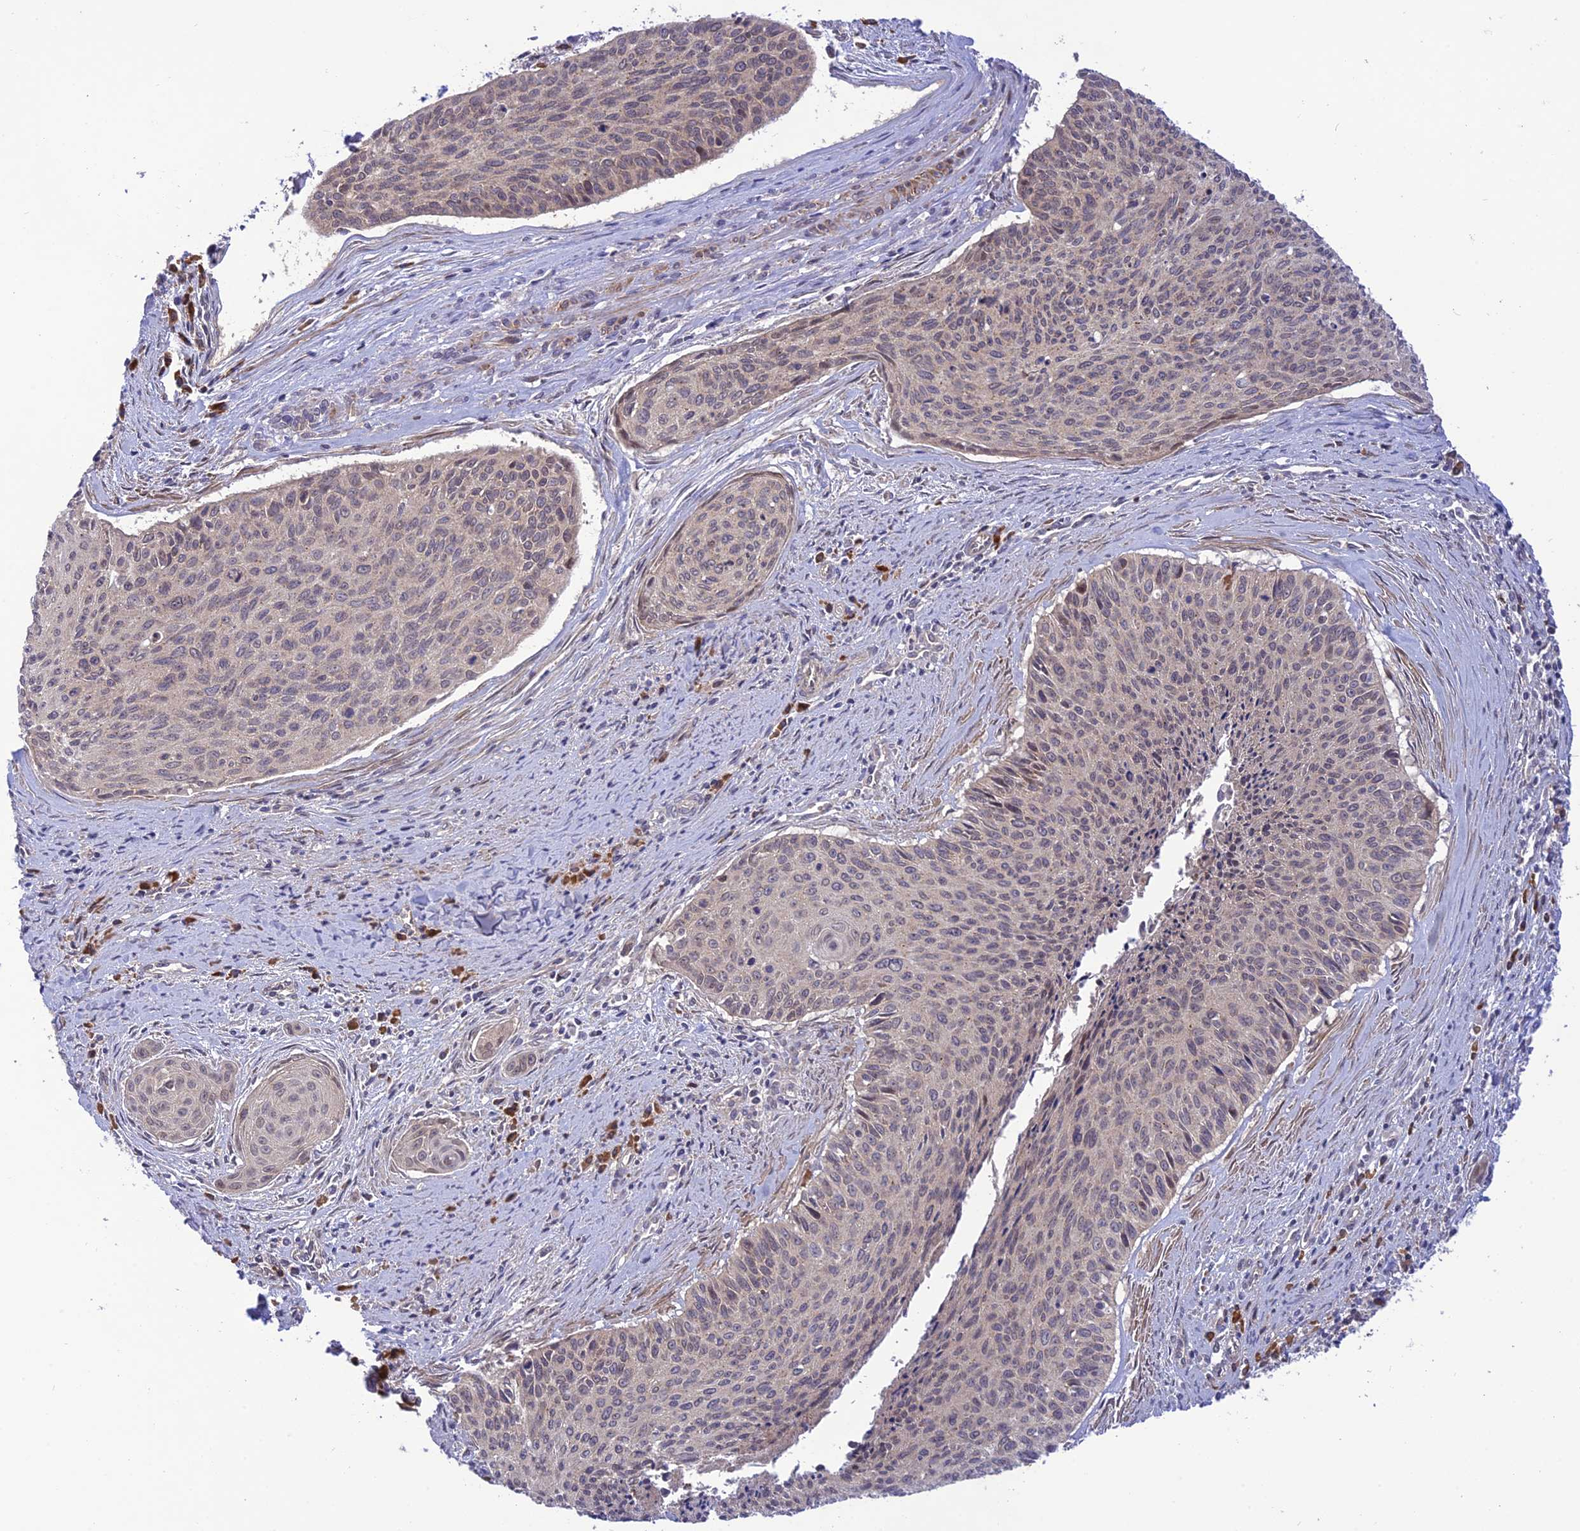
{"staining": {"intensity": "weak", "quantity": "<25%", "location": "cytoplasmic/membranous,nuclear"}, "tissue": "cervical cancer", "cell_type": "Tumor cells", "image_type": "cancer", "snomed": [{"axis": "morphology", "description": "Squamous cell carcinoma, NOS"}, {"axis": "topography", "description": "Cervix"}], "caption": "Squamous cell carcinoma (cervical) was stained to show a protein in brown. There is no significant positivity in tumor cells.", "gene": "UROS", "patient": {"sex": "female", "age": 55}}